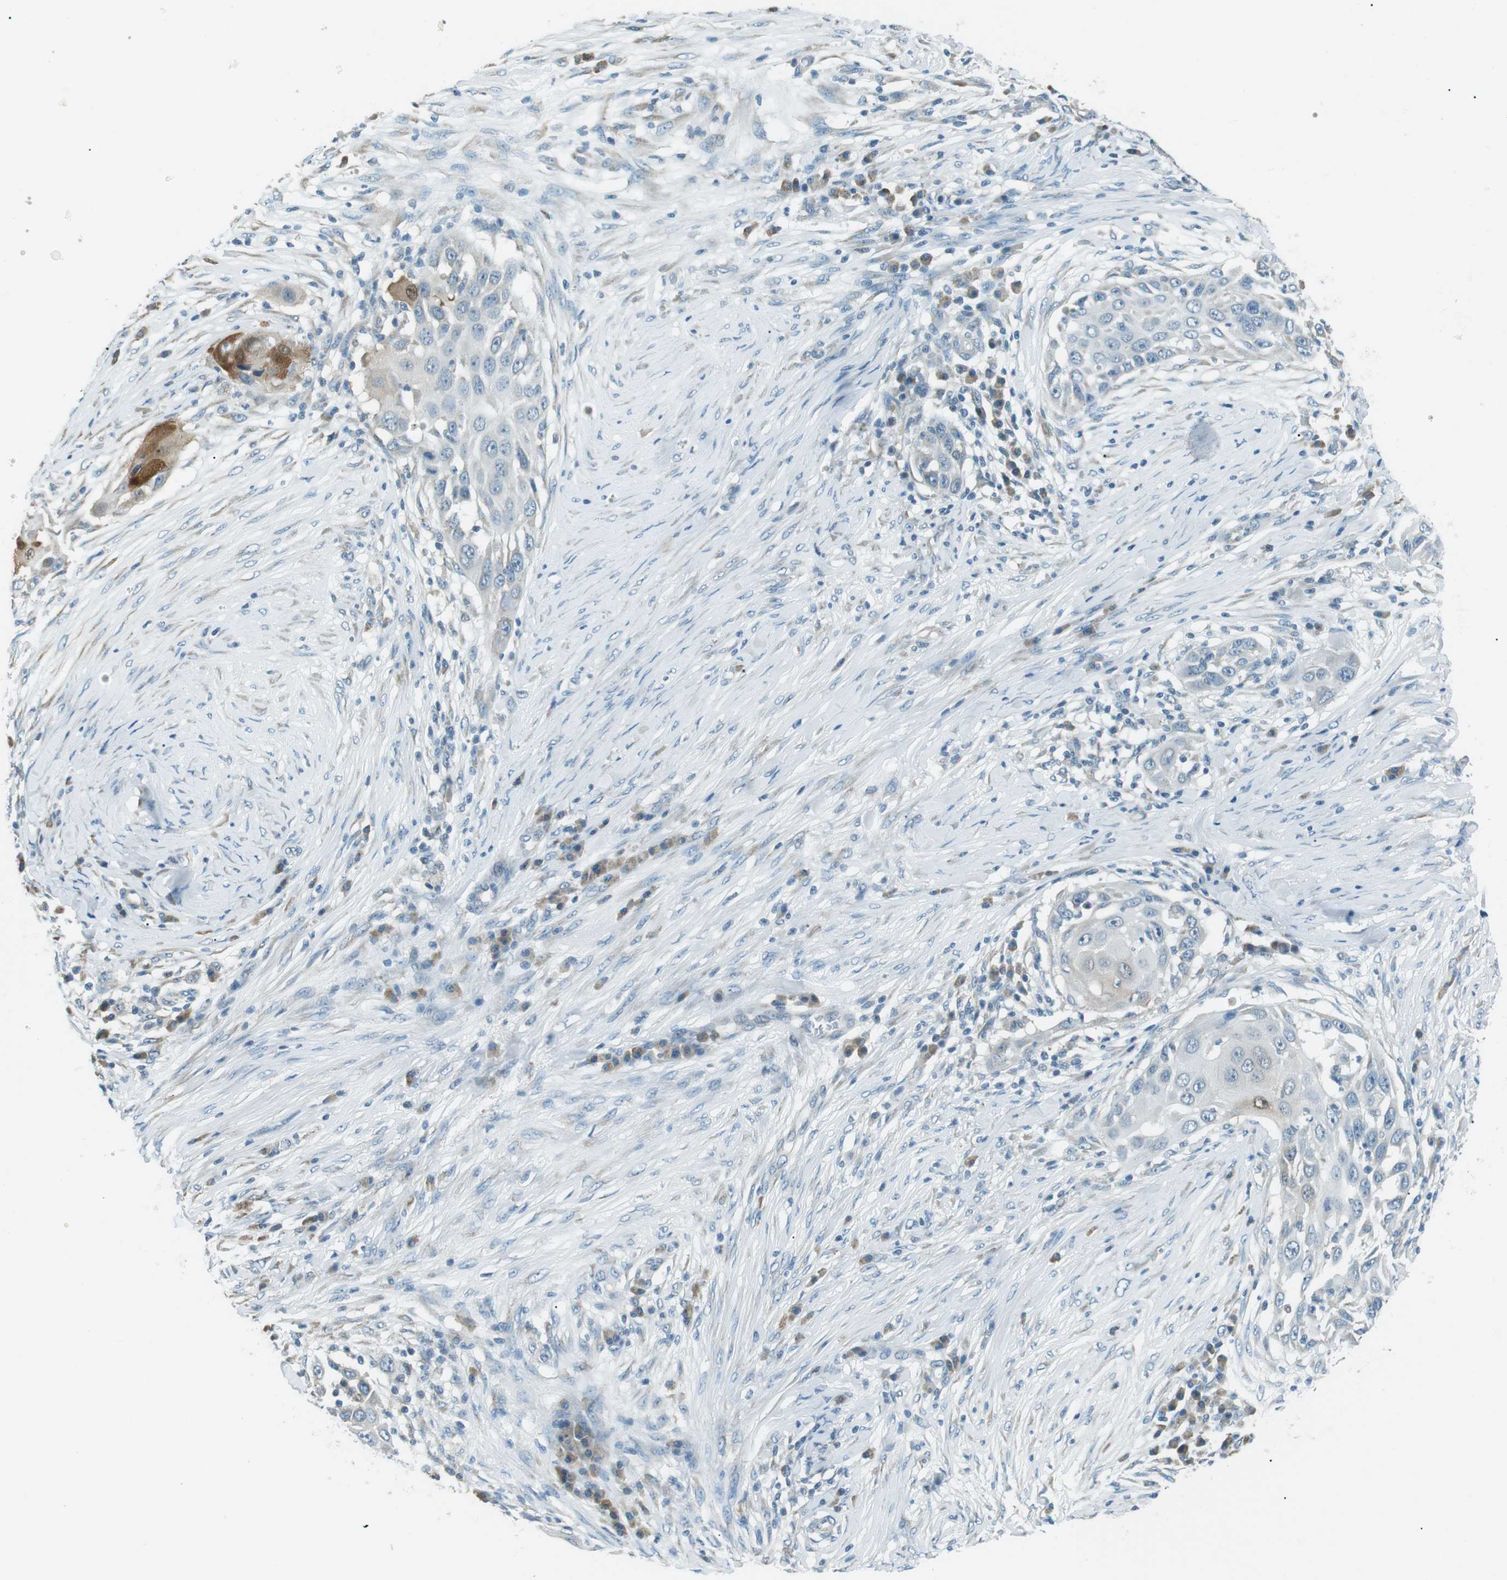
{"staining": {"intensity": "moderate", "quantity": "<25%", "location": "cytoplasmic/membranous,nuclear"}, "tissue": "skin cancer", "cell_type": "Tumor cells", "image_type": "cancer", "snomed": [{"axis": "morphology", "description": "Squamous cell carcinoma, NOS"}, {"axis": "topography", "description": "Skin"}], "caption": "Immunohistochemistry (DAB (3,3'-diaminobenzidine)) staining of skin cancer reveals moderate cytoplasmic/membranous and nuclear protein positivity in about <25% of tumor cells. The protein is shown in brown color, while the nuclei are stained blue.", "gene": "SERPINB2", "patient": {"sex": "female", "age": 44}}